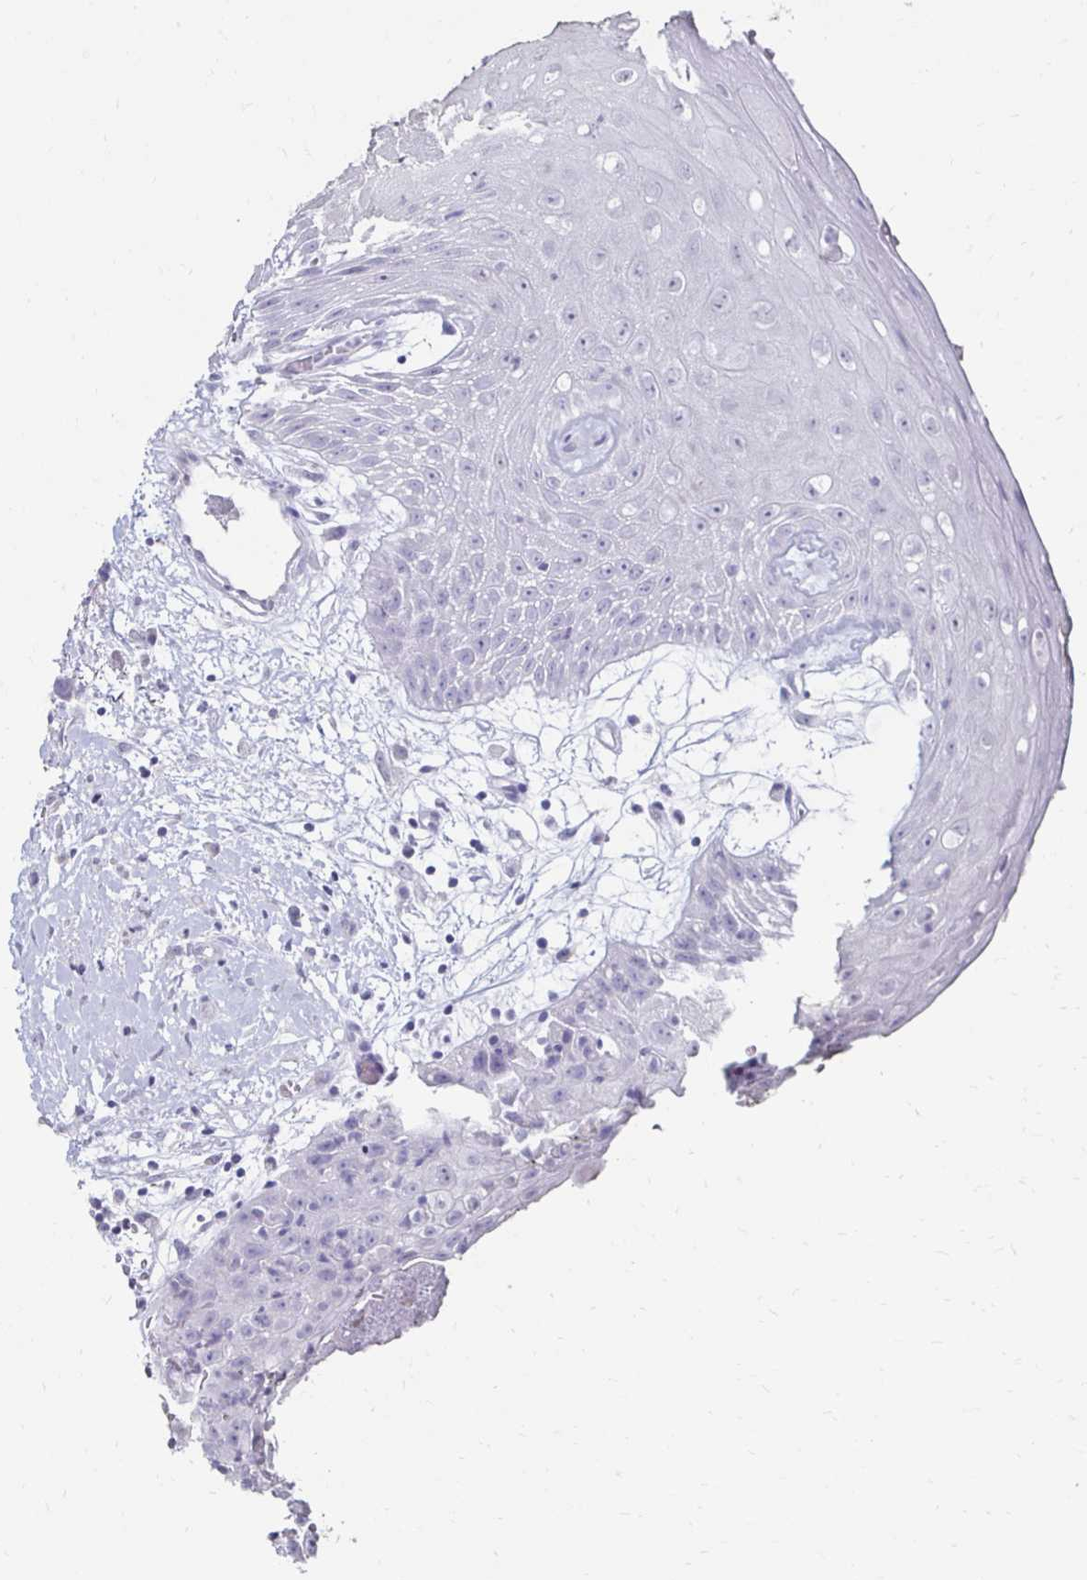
{"staining": {"intensity": "negative", "quantity": "none", "location": "none"}, "tissue": "oral mucosa", "cell_type": "Squamous epithelial cells", "image_type": "normal", "snomed": [{"axis": "morphology", "description": "Normal tissue, NOS"}, {"axis": "morphology", "description": "Squamous cell carcinoma, NOS"}, {"axis": "topography", "description": "Oral tissue"}, {"axis": "topography", "description": "Peripheral nerve tissue"}, {"axis": "topography", "description": "Head-Neck"}], "caption": "DAB immunohistochemical staining of unremarkable oral mucosa exhibits no significant expression in squamous epithelial cells. (Immunohistochemistry (ihc), brightfield microscopy, high magnification).", "gene": "TOMM34", "patient": {"sex": "female", "age": 59}}